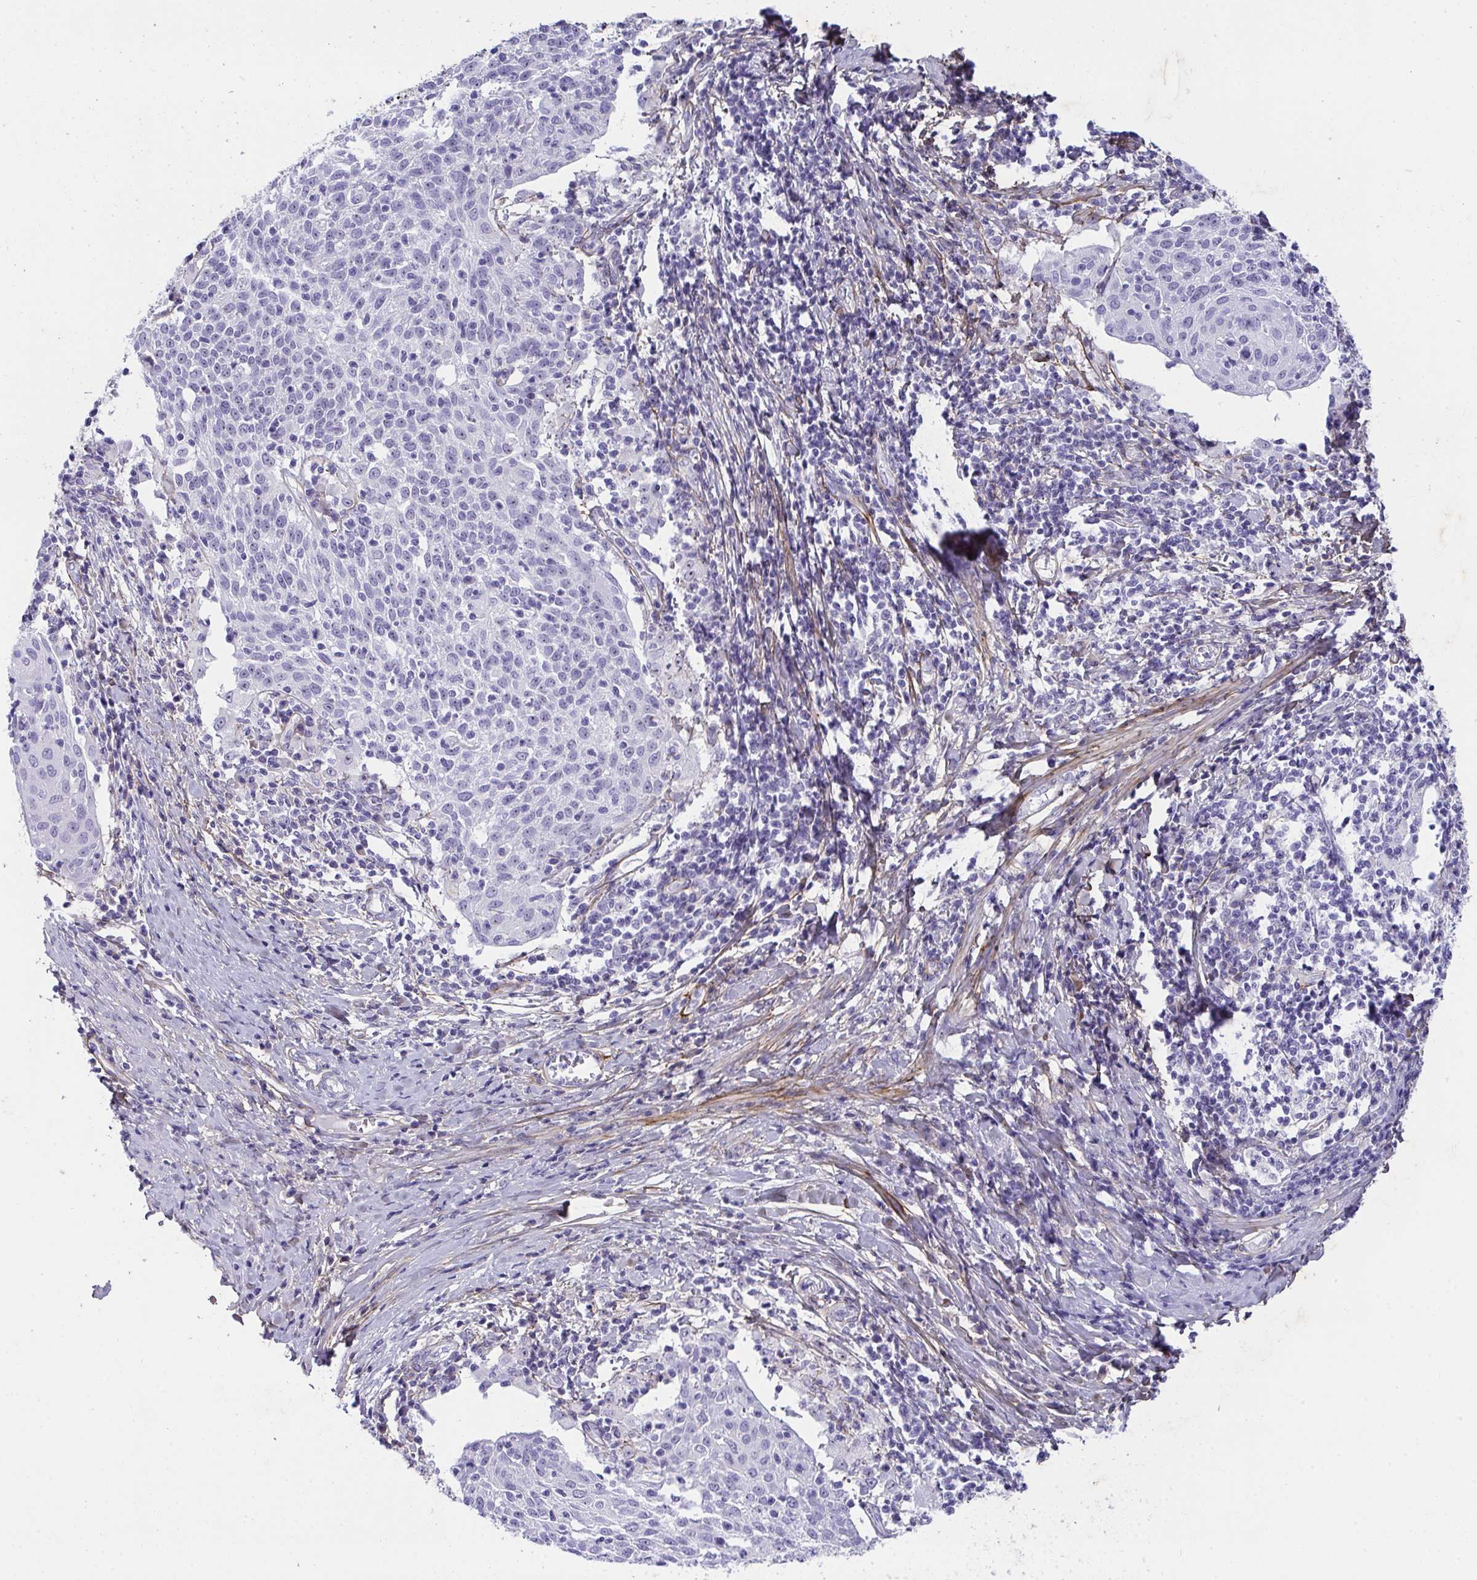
{"staining": {"intensity": "negative", "quantity": "none", "location": "none"}, "tissue": "cervical cancer", "cell_type": "Tumor cells", "image_type": "cancer", "snomed": [{"axis": "morphology", "description": "Squamous cell carcinoma, NOS"}, {"axis": "topography", "description": "Cervix"}], "caption": "Immunohistochemical staining of human cervical cancer (squamous cell carcinoma) reveals no significant positivity in tumor cells.", "gene": "LHFPL6", "patient": {"sex": "female", "age": 52}}